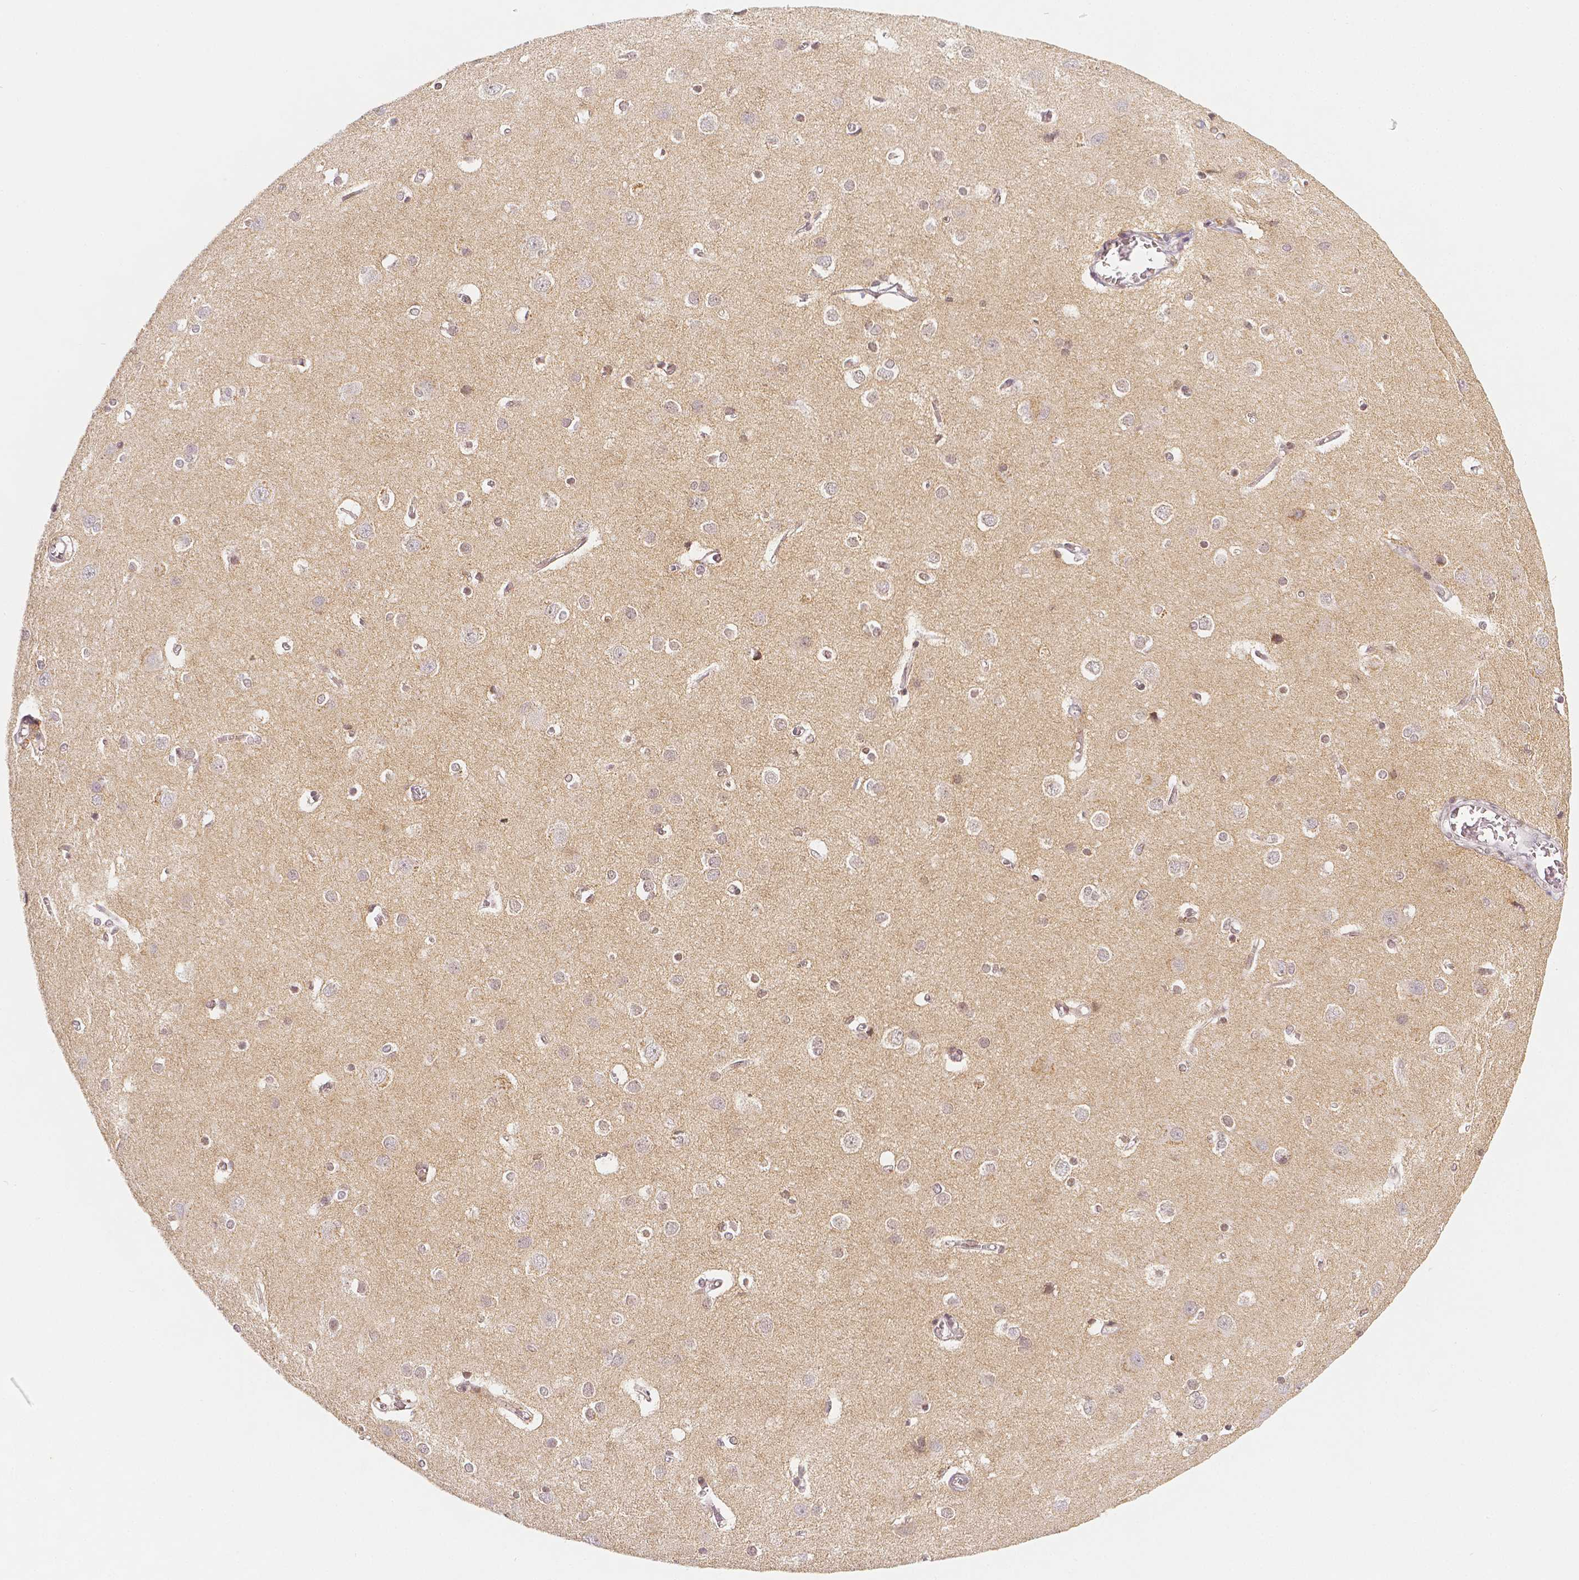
{"staining": {"intensity": "weak", "quantity": "25%-75%", "location": "cytoplasmic/membranous"}, "tissue": "cerebral cortex", "cell_type": "Endothelial cells", "image_type": "normal", "snomed": [{"axis": "morphology", "description": "Normal tissue, NOS"}, {"axis": "topography", "description": "Cerebral cortex"}], "caption": "An image of human cerebral cortex stained for a protein displays weak cytoplasmic/membranous brown staining in endothelial cells.", "gene": "THY1", "patient": {"sex": "male", "age": 37}}